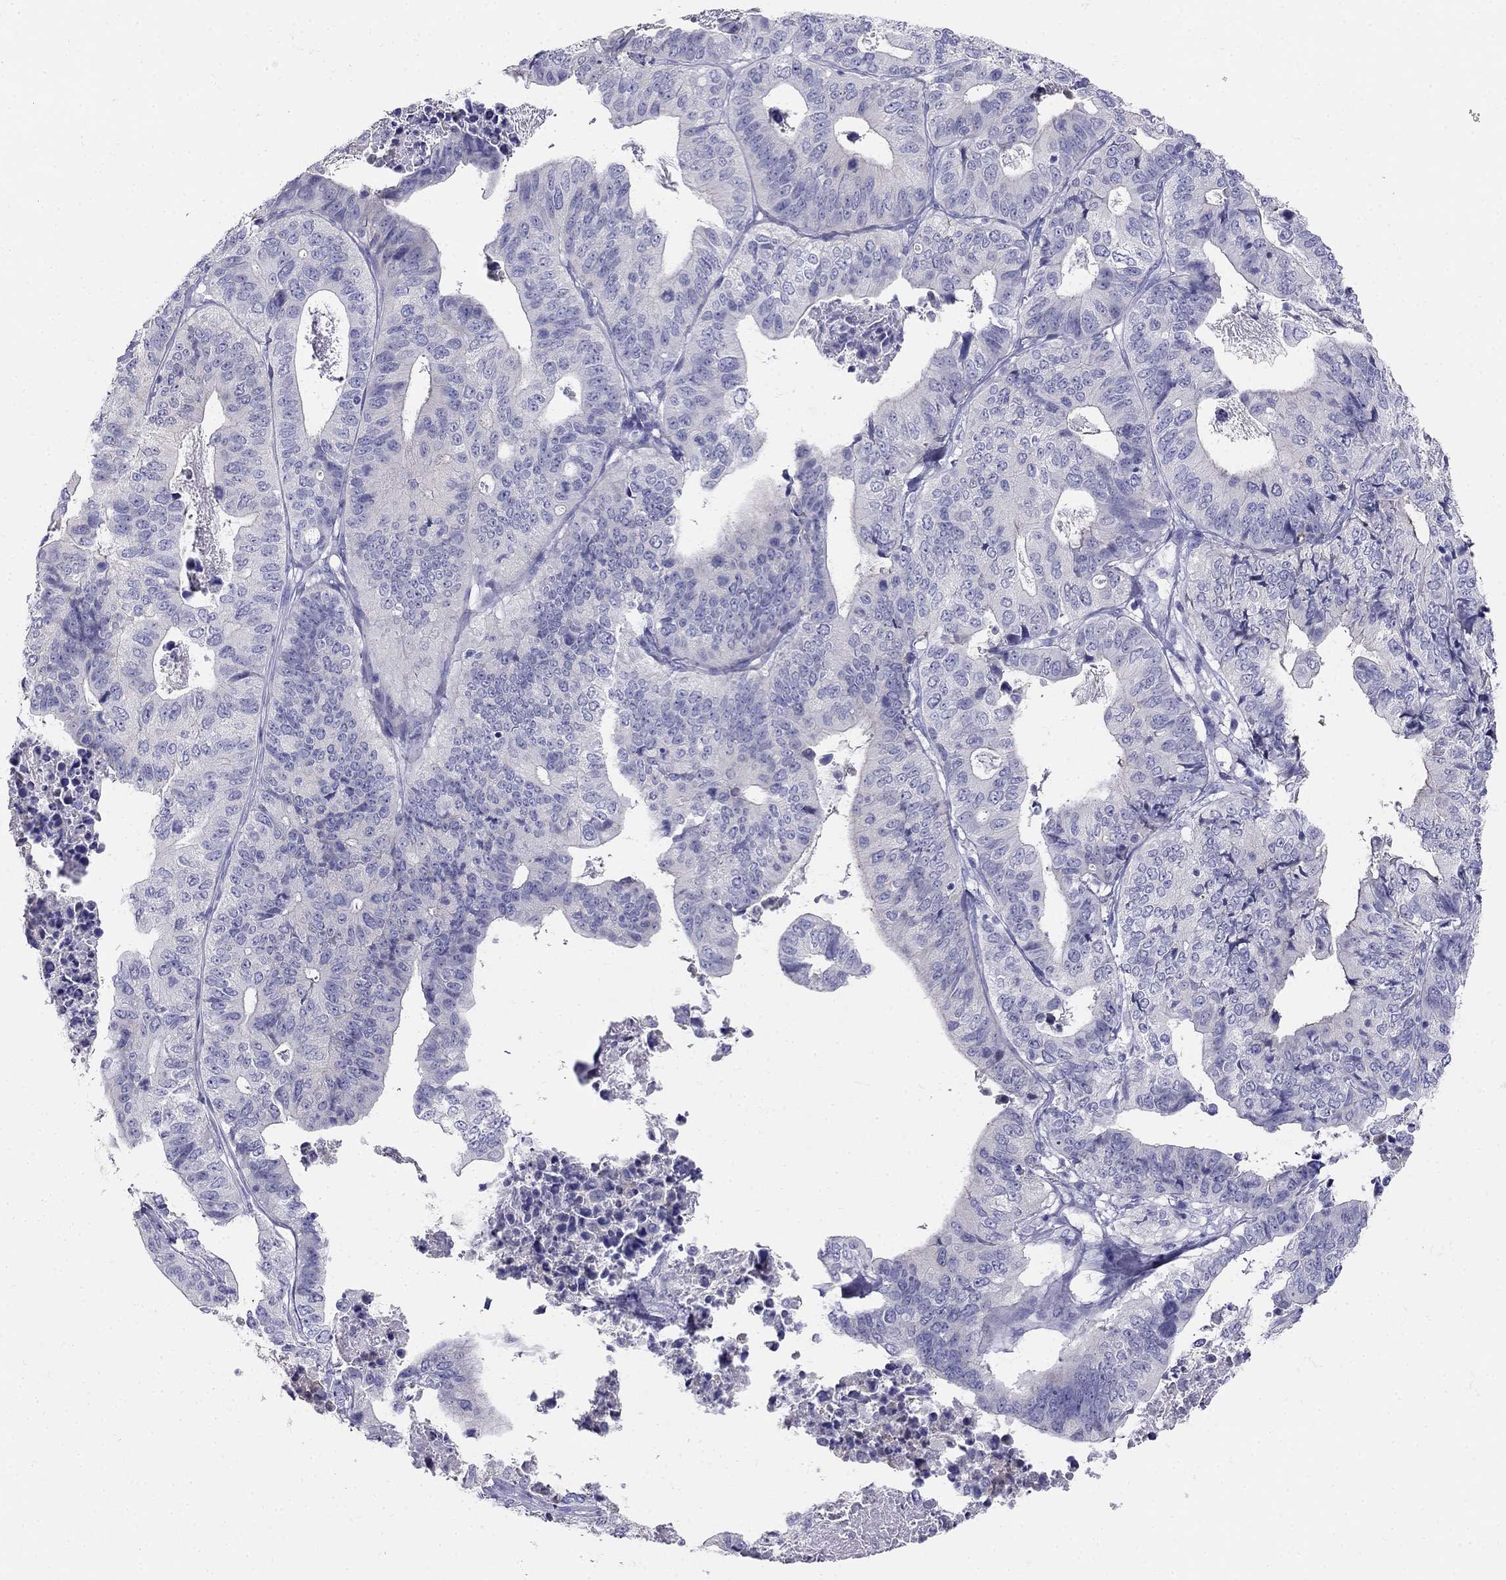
{"staining": {"intensity": "negative", "quantity": "none", "location": "none"}, "tissue": "stomach cancer", "cell_type": "Tumor cells", "image_type": "cancer", "snomed": [{"axis": "morphology", "description": "Adenocarcinoma, NOS"}, {"axis": "topography", "description": "Stomach, upper"}], "caption": "Immunohistochemistry (IHC) of human adenocarcinoma (stomach) exhibits no expression in tumor cells.", "gene": "RFLNA", "patient": {"sex": "female", "age": 67}}